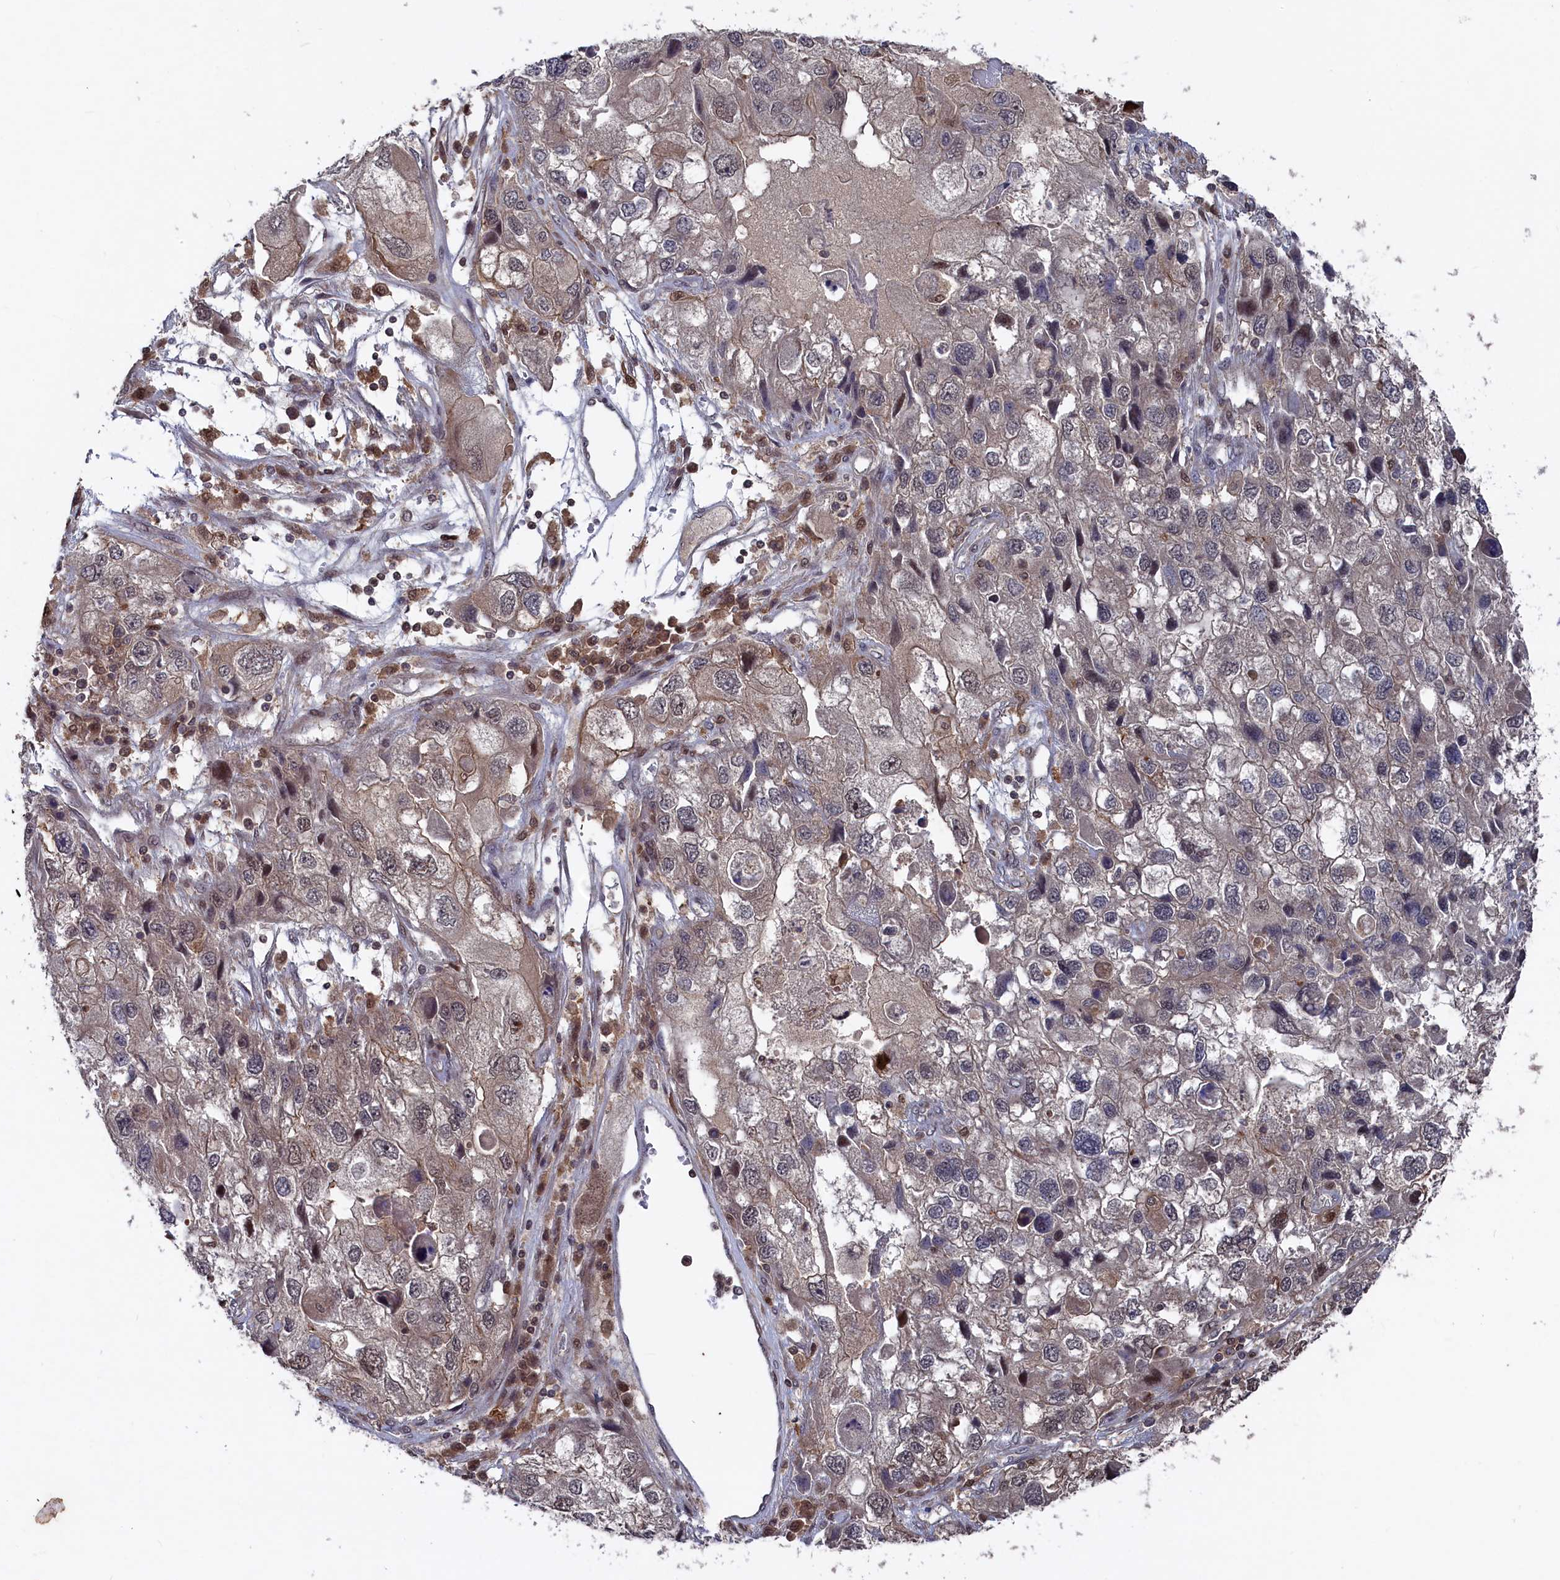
{"staining": {"intensity": "weak", "quantity": "<25%", "location": "cytoplasmic/membranous,nuclear"}, "tissue": "endometrial cancer", "cell_type": "Tumor cells", "image_type": "cancer", "snomed": [{"axis": "morphology", "description": "Adenocarcinoma, NOS"}, {"axis": "topography", "description": "Endometrium"}], "caption": "Immunohistochemistry micrograph of neoplastic tissue: endometrial adenocarcinoma stained with DAB demonstrates no significant protein staining in tumor cells.", "gene": "TMC5", "patient": {"sex": "female", "age": 49}}